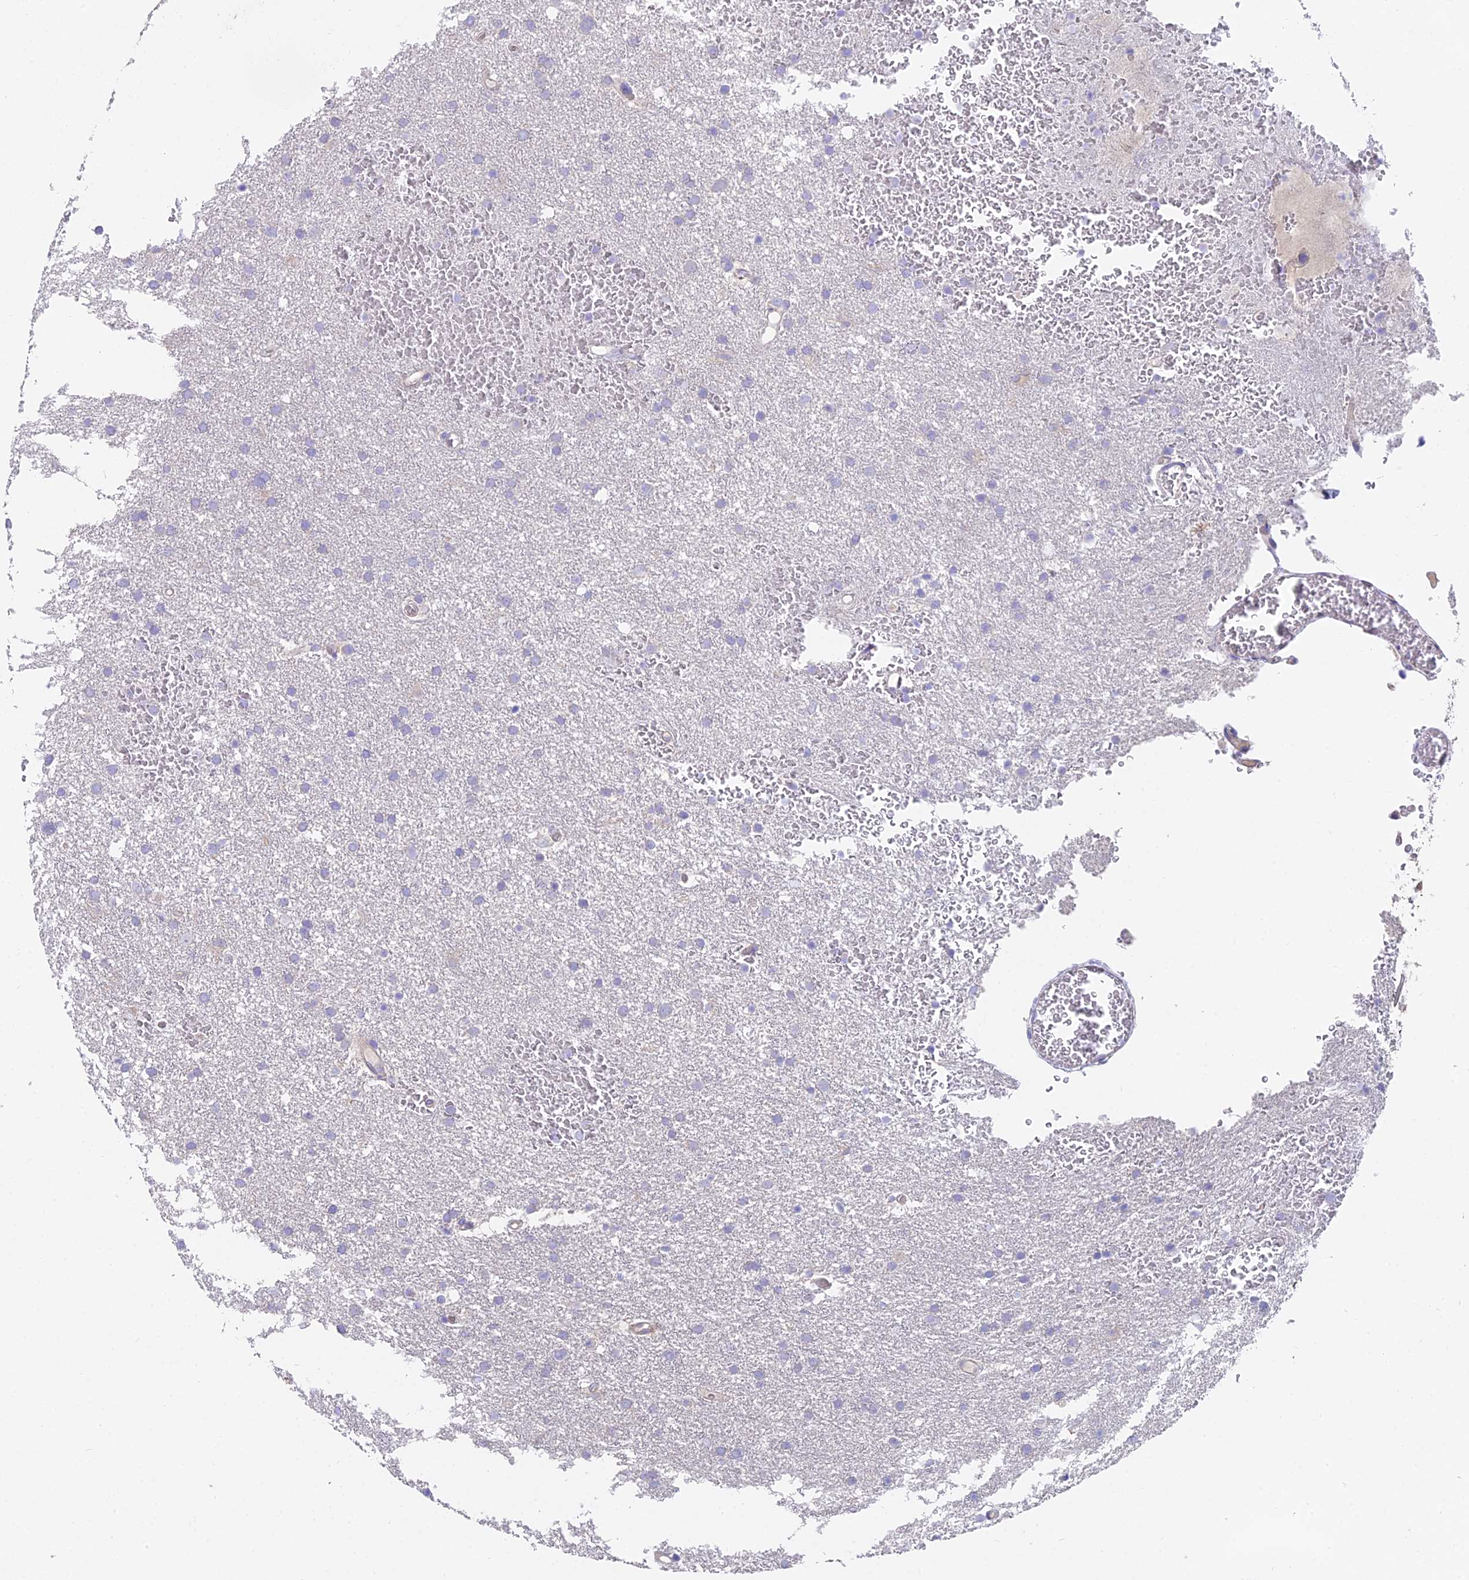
{"staining": {"intensity": "negative", "quantity": "none", "location": "none"}, "tissue": "glioma", "cell_type": "Tumor cells", "image_type": "cancer", "snomed": [{"axis": "morphology", "description": "Glioma, malignant, High grade"}, {"axis": "topography", "description": "Cerebral cortex"}], "caption": "This is an IHC photomicrograph of human malignant glioma (high-grade). There is no staining in tumor cells.", "gene": "FAM168B", "patient": {"sex": "female", "age": 36}}